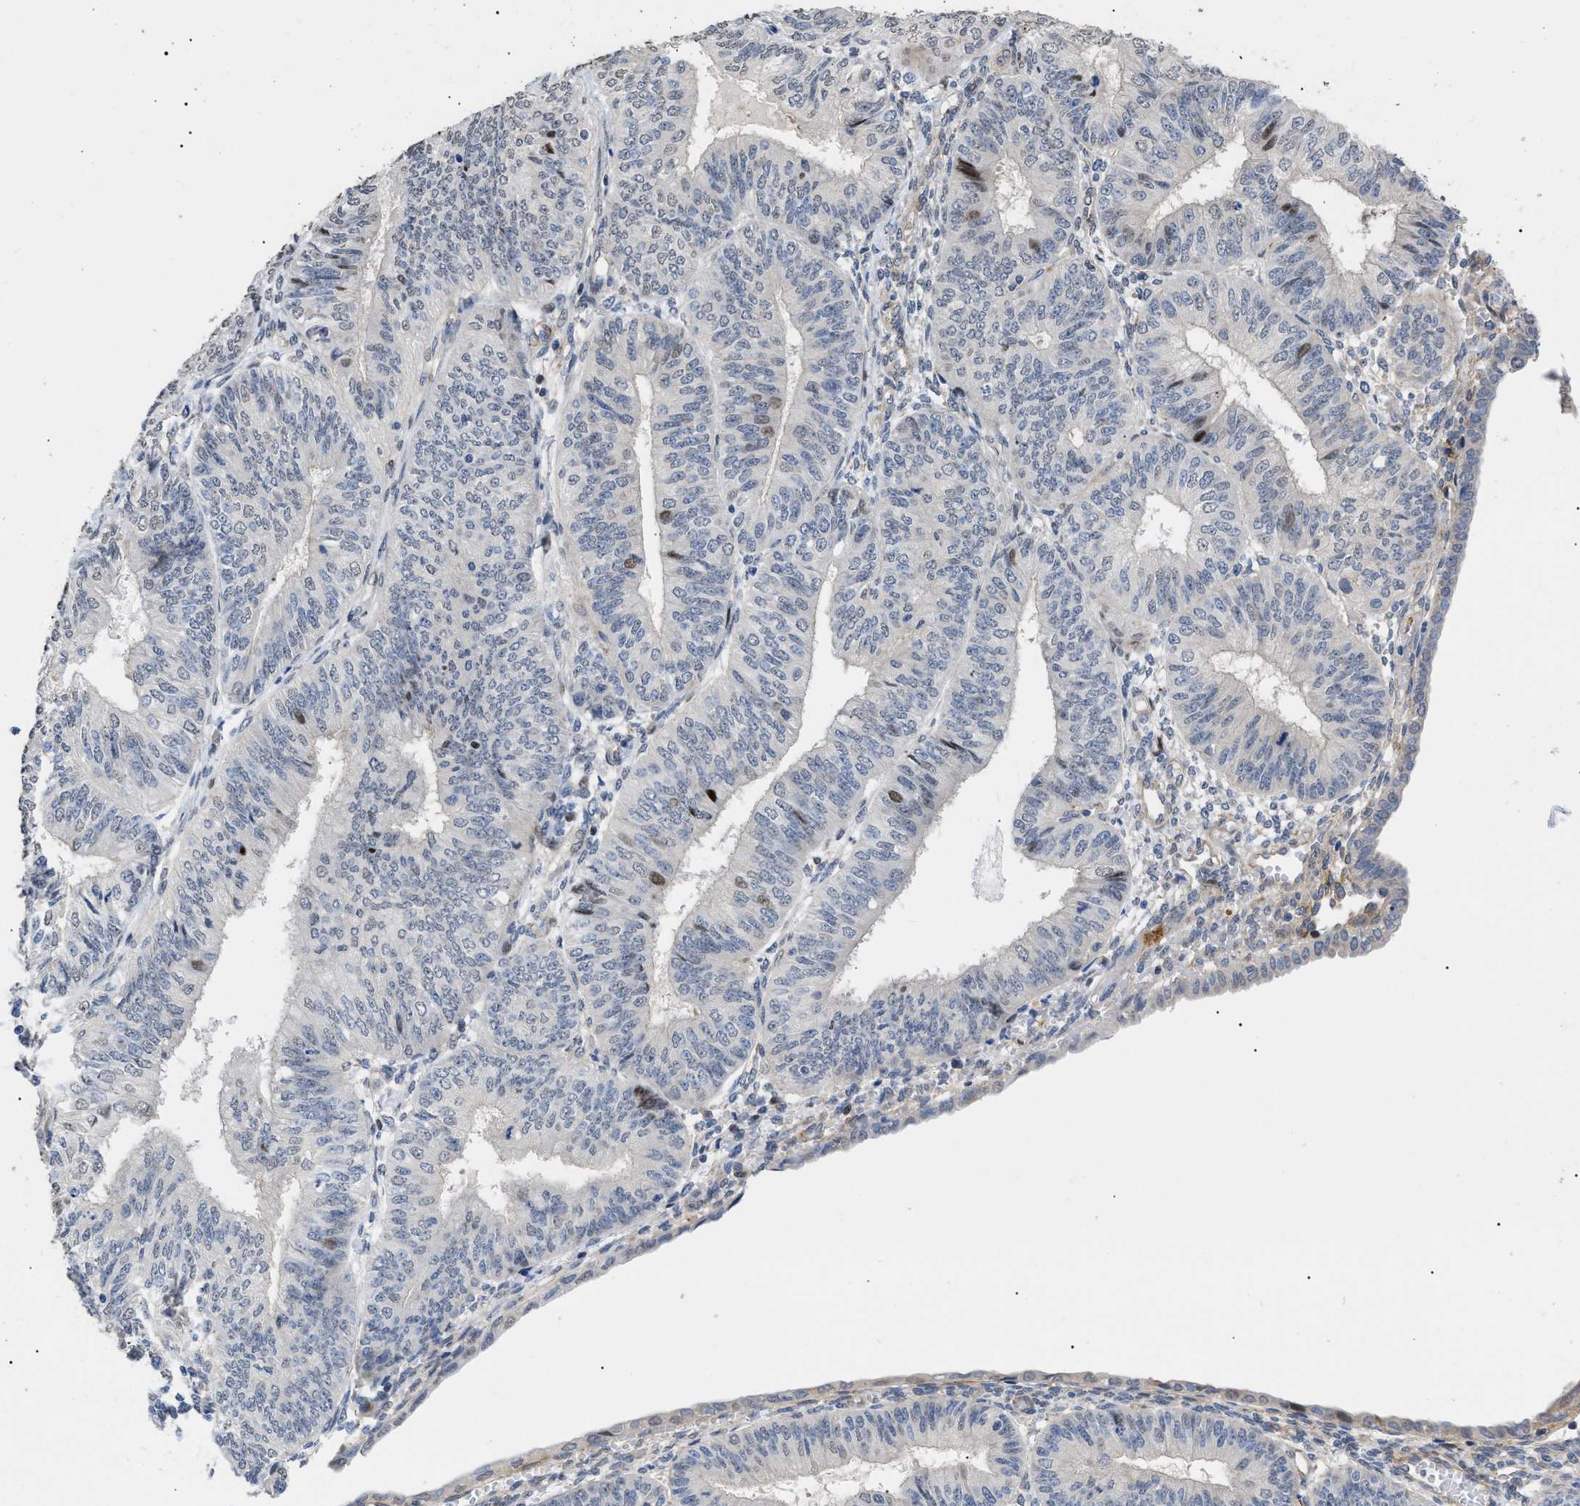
{"staining": {"intensity": "weak", "quantity": "<25%", "location": "nuclear"}, "tissue": "endometrial cancer", "cell_type": "Tumor cells", "image_type": "cancer", "snomed": [{"axis": "morphology", "description": "Adenocarcinoma, NOS"}, {"axis": "topography", "description": "Endometrium"}], "caption": "Endometrial cancer (adenocarcinoma) was stained to show a protein in brown. There is no significant staining in tumor cells.", "gene": "SFXN5", "patient": {"sex": "female", "age": 58}}